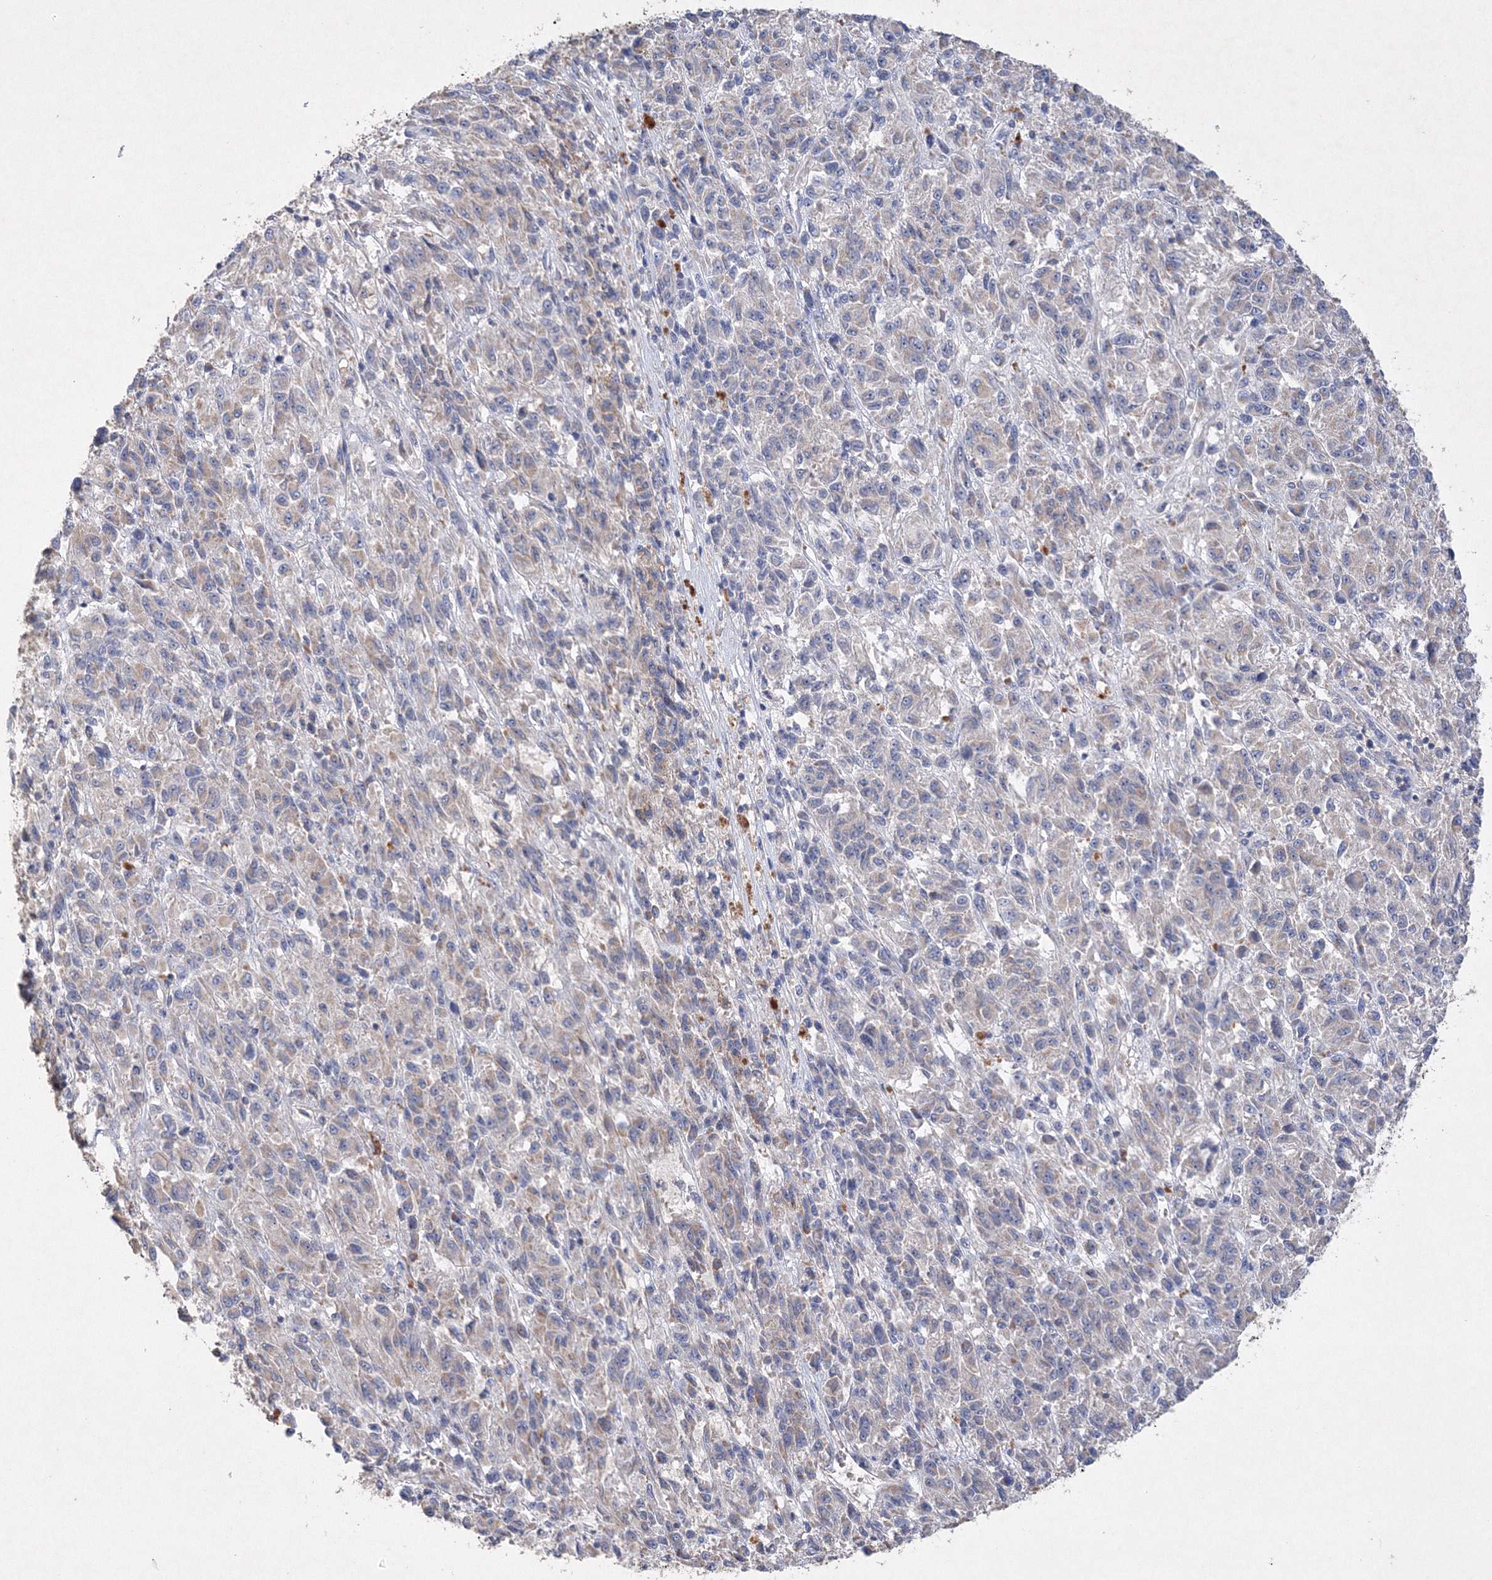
{"staining": {"intensity": "weak", "quantity": "<25%", "location": "cytoplasmic/membranous"}, "tissue": "melanoma", "cell_type": "Tumor cells", "image_type": "cancer", "snomed": [{"axis": "morphology", "description": "Malignant melanoma, Metastatic site"}, {"axis": "topography", "description": "Lung"}], "caption": "Malignant melanoma (metastatic site) was stained to show a protein in brown. There is no significant expression in tumor cells.", "gene": "GLS", "patient": {"sex": "male", "age": 64}}